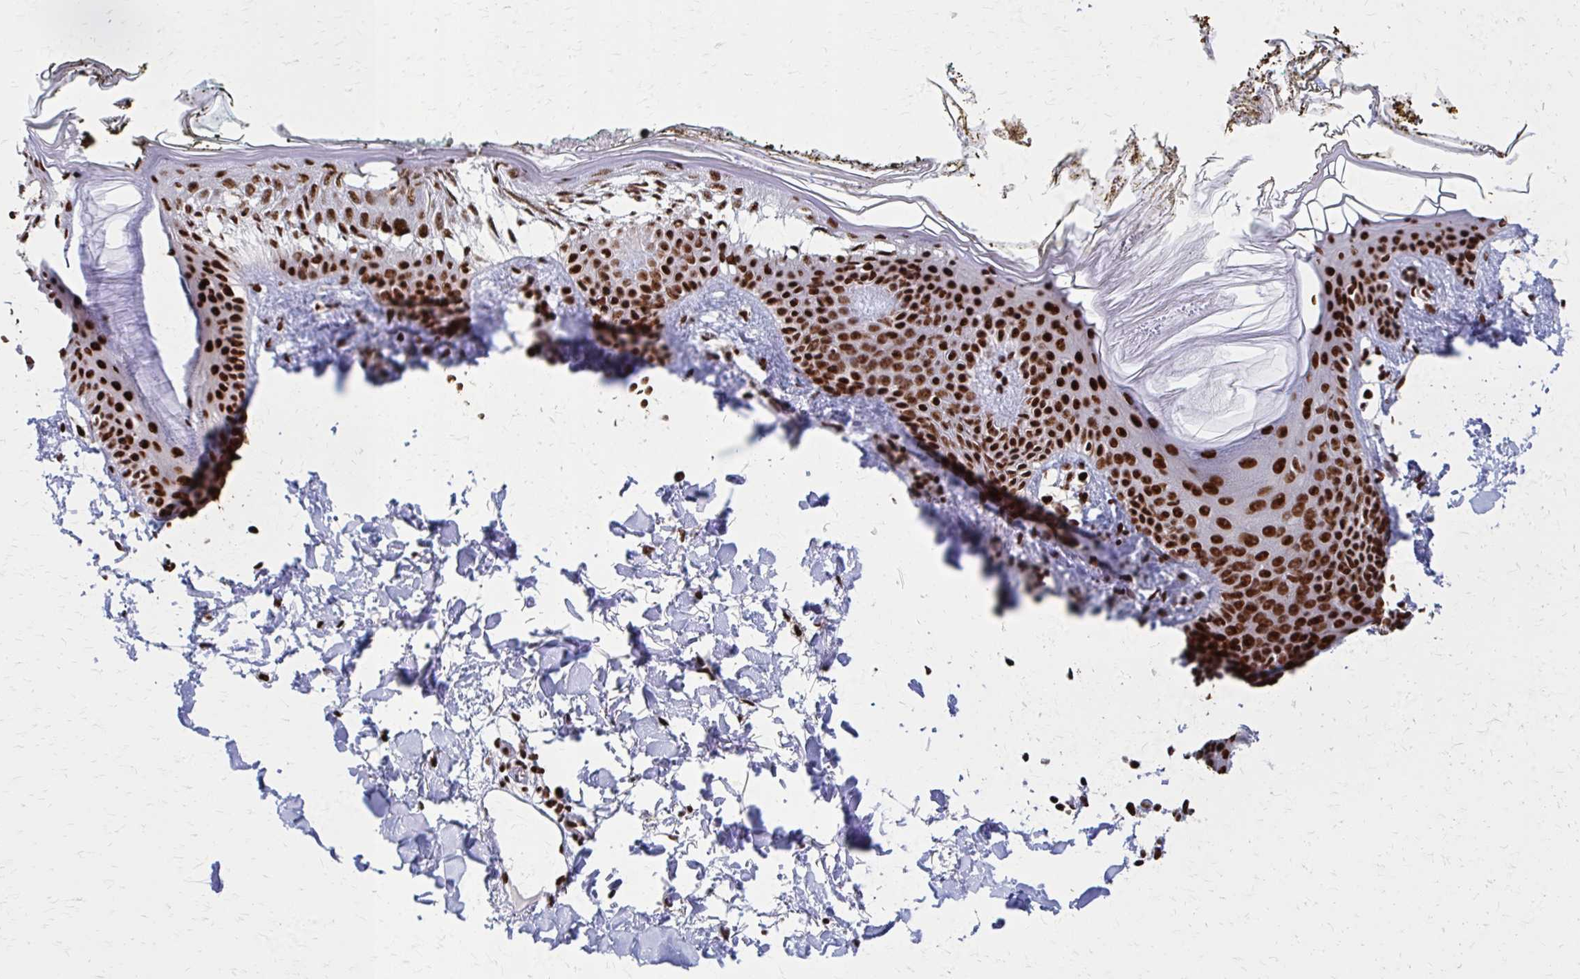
{"staining": {"intensity": "strong", "quantity": ">75%", "location": "nuclear"}, "tissue": "skin", "cell_type": "Fibroblasts", "image_type": "normal", "snomed": [{"axis": "morphology", "description": "Normal tissue, NOS"}, {"axis": "topography", "description": "Skin"}], "caption": "Skin stained with a brown dye shows strong nuclear positive expression in about >75% of fibroblasts.", "gene": "CNKSR3", "patient": {"sex": "female", "age": 34}}